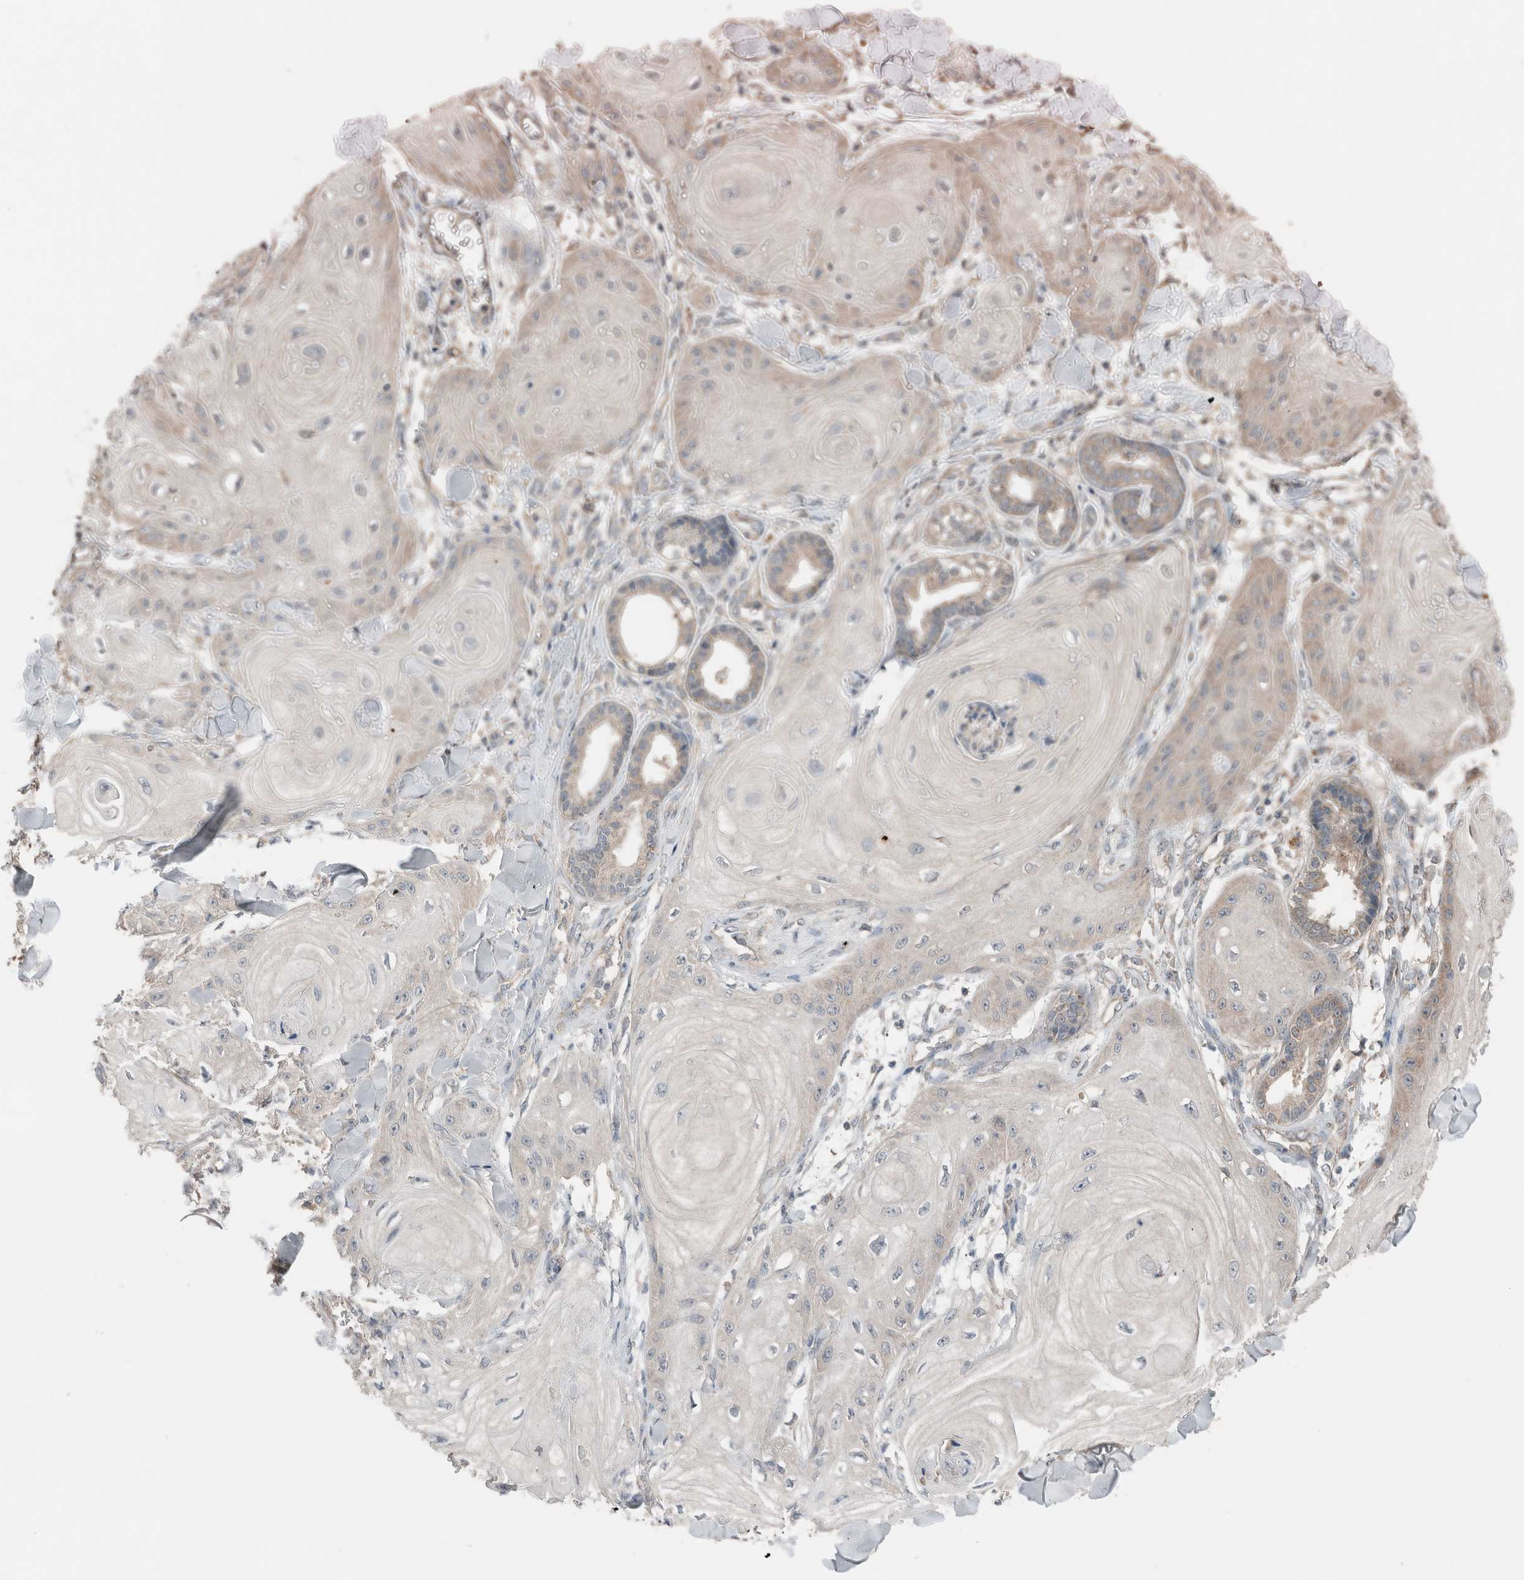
{"staining": {"intensity": "weak", "quantity": "<25%", "location": "cytoplasmic/membranous"}, "tissue": "skin cancer", "cell_type": "Tumor cells", "image_type": "cancer", "snomed": [{"axis": "morphology", "description": "Squamous cell carcinoma, NOS"}, {"axis": "topography", "description": "Skin"}], "caption": "A photomicrograph of skin cancer stained for a protein demonstrates no brown staining in tumor cells.", "gene": "ERAP2", "patient": {"sex": "male", "age": 74}}